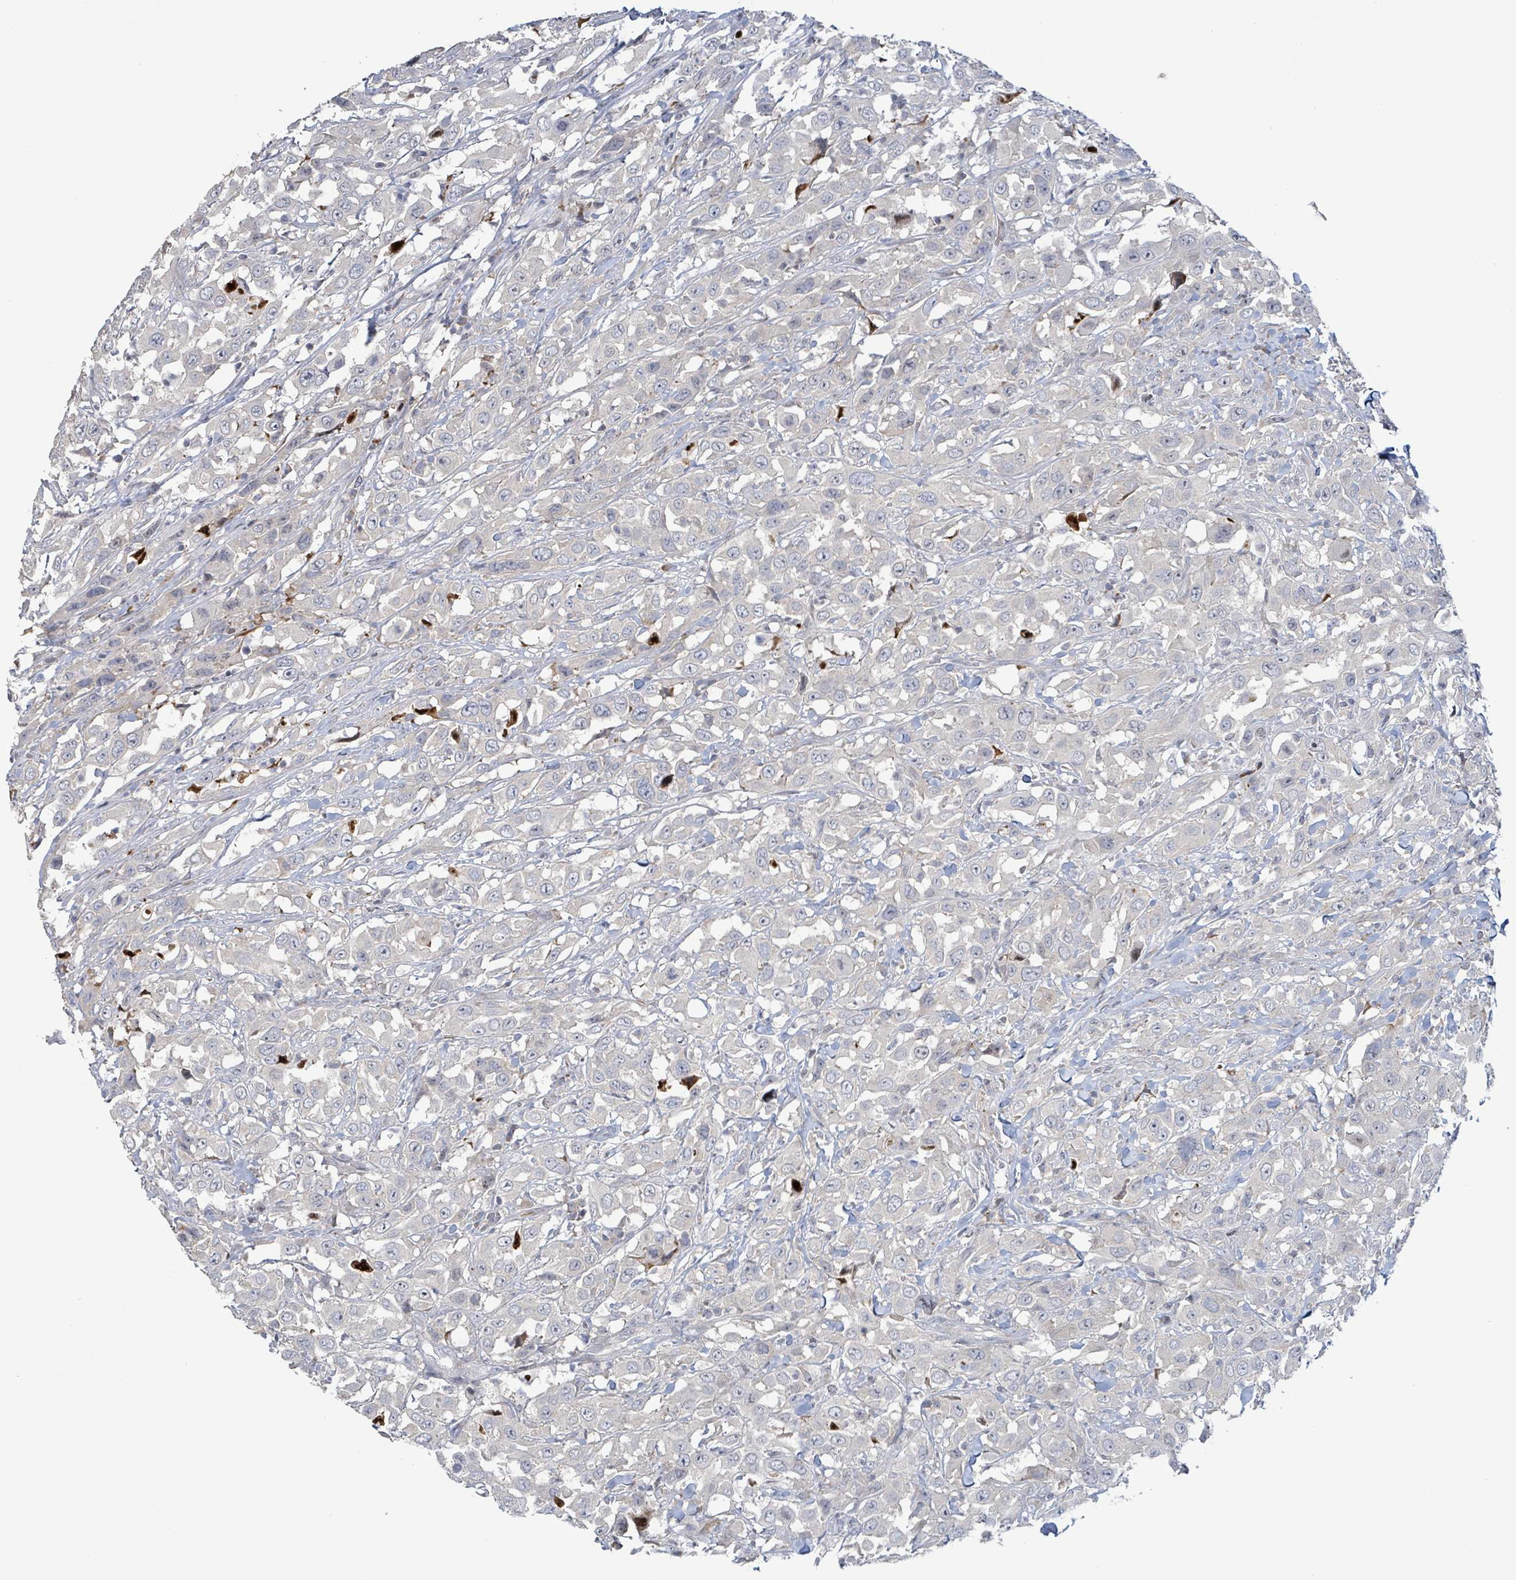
{"staining": {"intensity": "negative", "quantity": "none", "location": "none"}, "tissue": "urothelial cancer", "cell_type": "Tumor cells", "image_type": "cancer", "snomed": [{"axis": "morphology", "description": "Urothelial carcinoma, High grade"}, {"axis": "topography", "description": "Urinary bladder"}], "caption": "The immunohistochemistry micrograph has no significant expression in tumor cells of urothelial cancer tissue. (DAB (3,3'-diaminobenzidine) IHC, high magnification).", "gene": "LILRA4", "patient": {"sex": "male", "age": 61}}